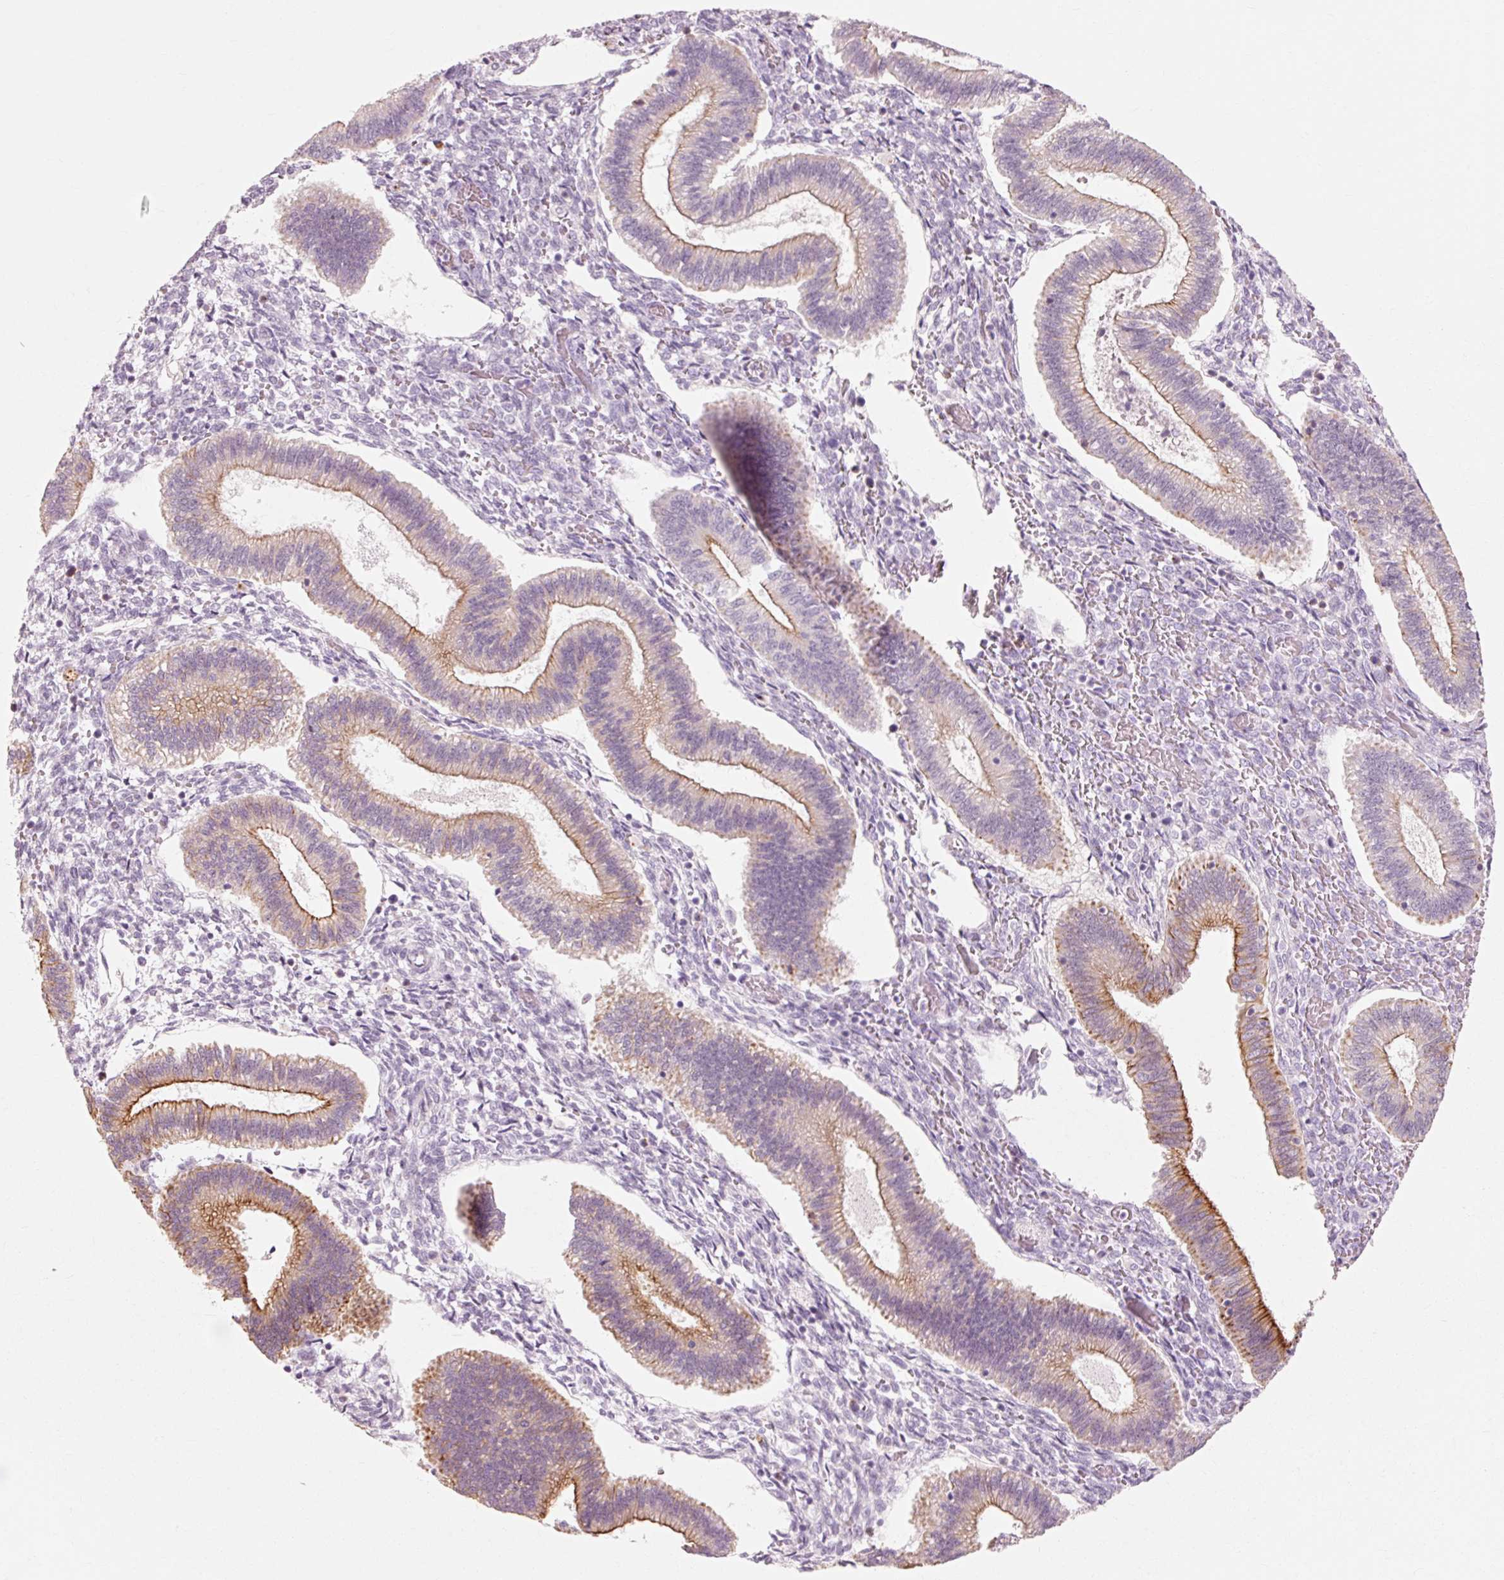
{"staining": {"intensity": "negative", "quantity": "none", "location": "none"}, "tissue": "endometrium", "cell_type": "Cells in endometrial stroma", "image_type": "normal", "snomed": [{"axis": "morphology", "description": "Normal tissue, NOS"}, {"axis": "topography", "description": "Endometrium"}], "caption": "Immunohistochemical staining of unremarkable endometrium shows no significant staining in cells in endometrial stroma. (Brightfield microscopy of DAB immunohistochemistry (IHC) at high magnification).", "gene": "TRIM73", "patient": {"sex": "female", "age": 25}}